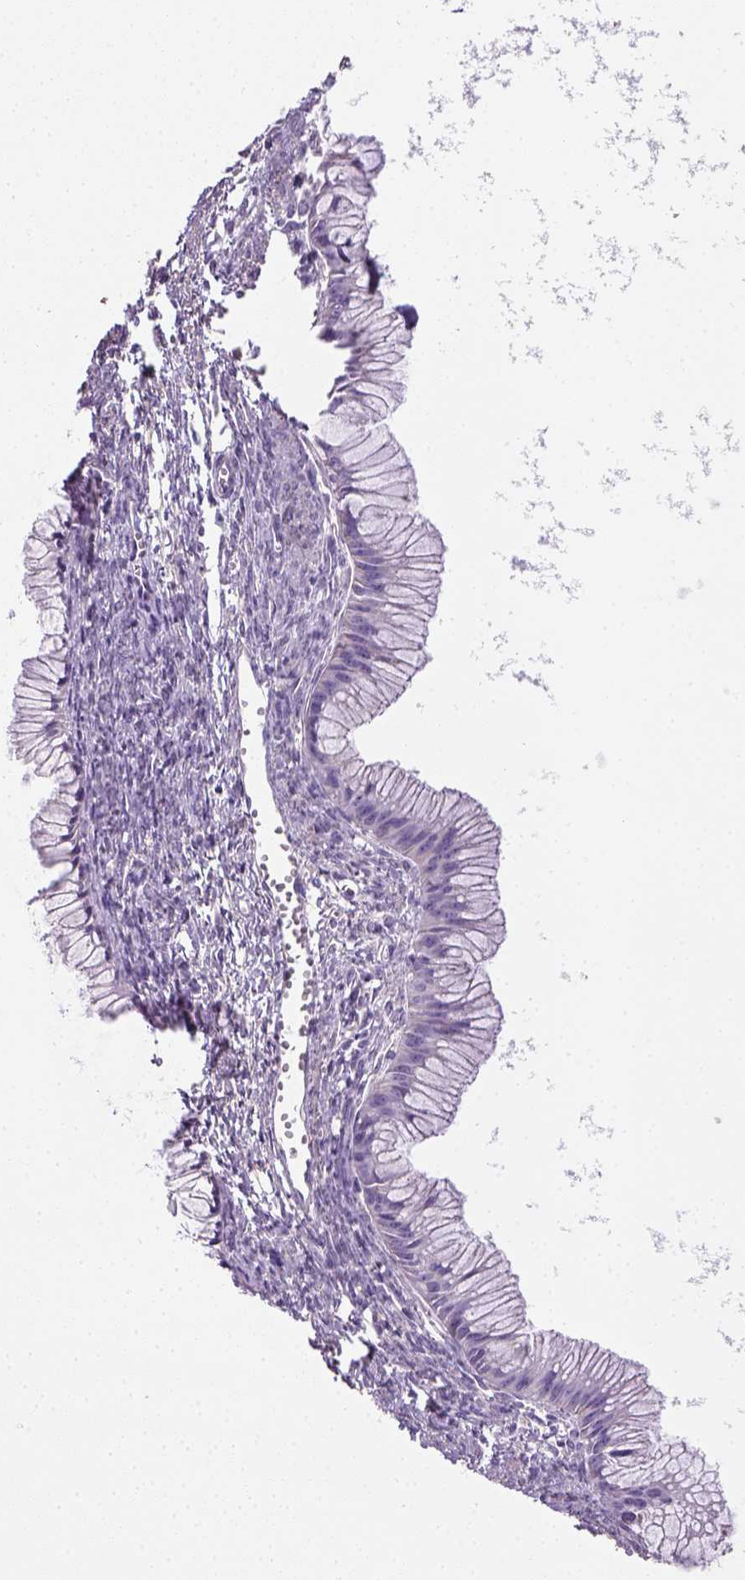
{"staining": {"intensity": "negative", "quantity": "none", "location": "none"}, "tissue": "ovarian cancer", "cell_type": "Tumor cells", "image_type": "cancer", "snomed": [{"axis": "morphology", "description": "Cystadenocarcinoma, mucinous, NOS"}, {"axis": "topography", "description": "Ovary"}], "caption": "Tumor cells show no significant expression in ovarian cancer (mucinous cystadenocarcinoma).", "gene": "HTRA1", "patient": {"sex": "female", "age": 41}}